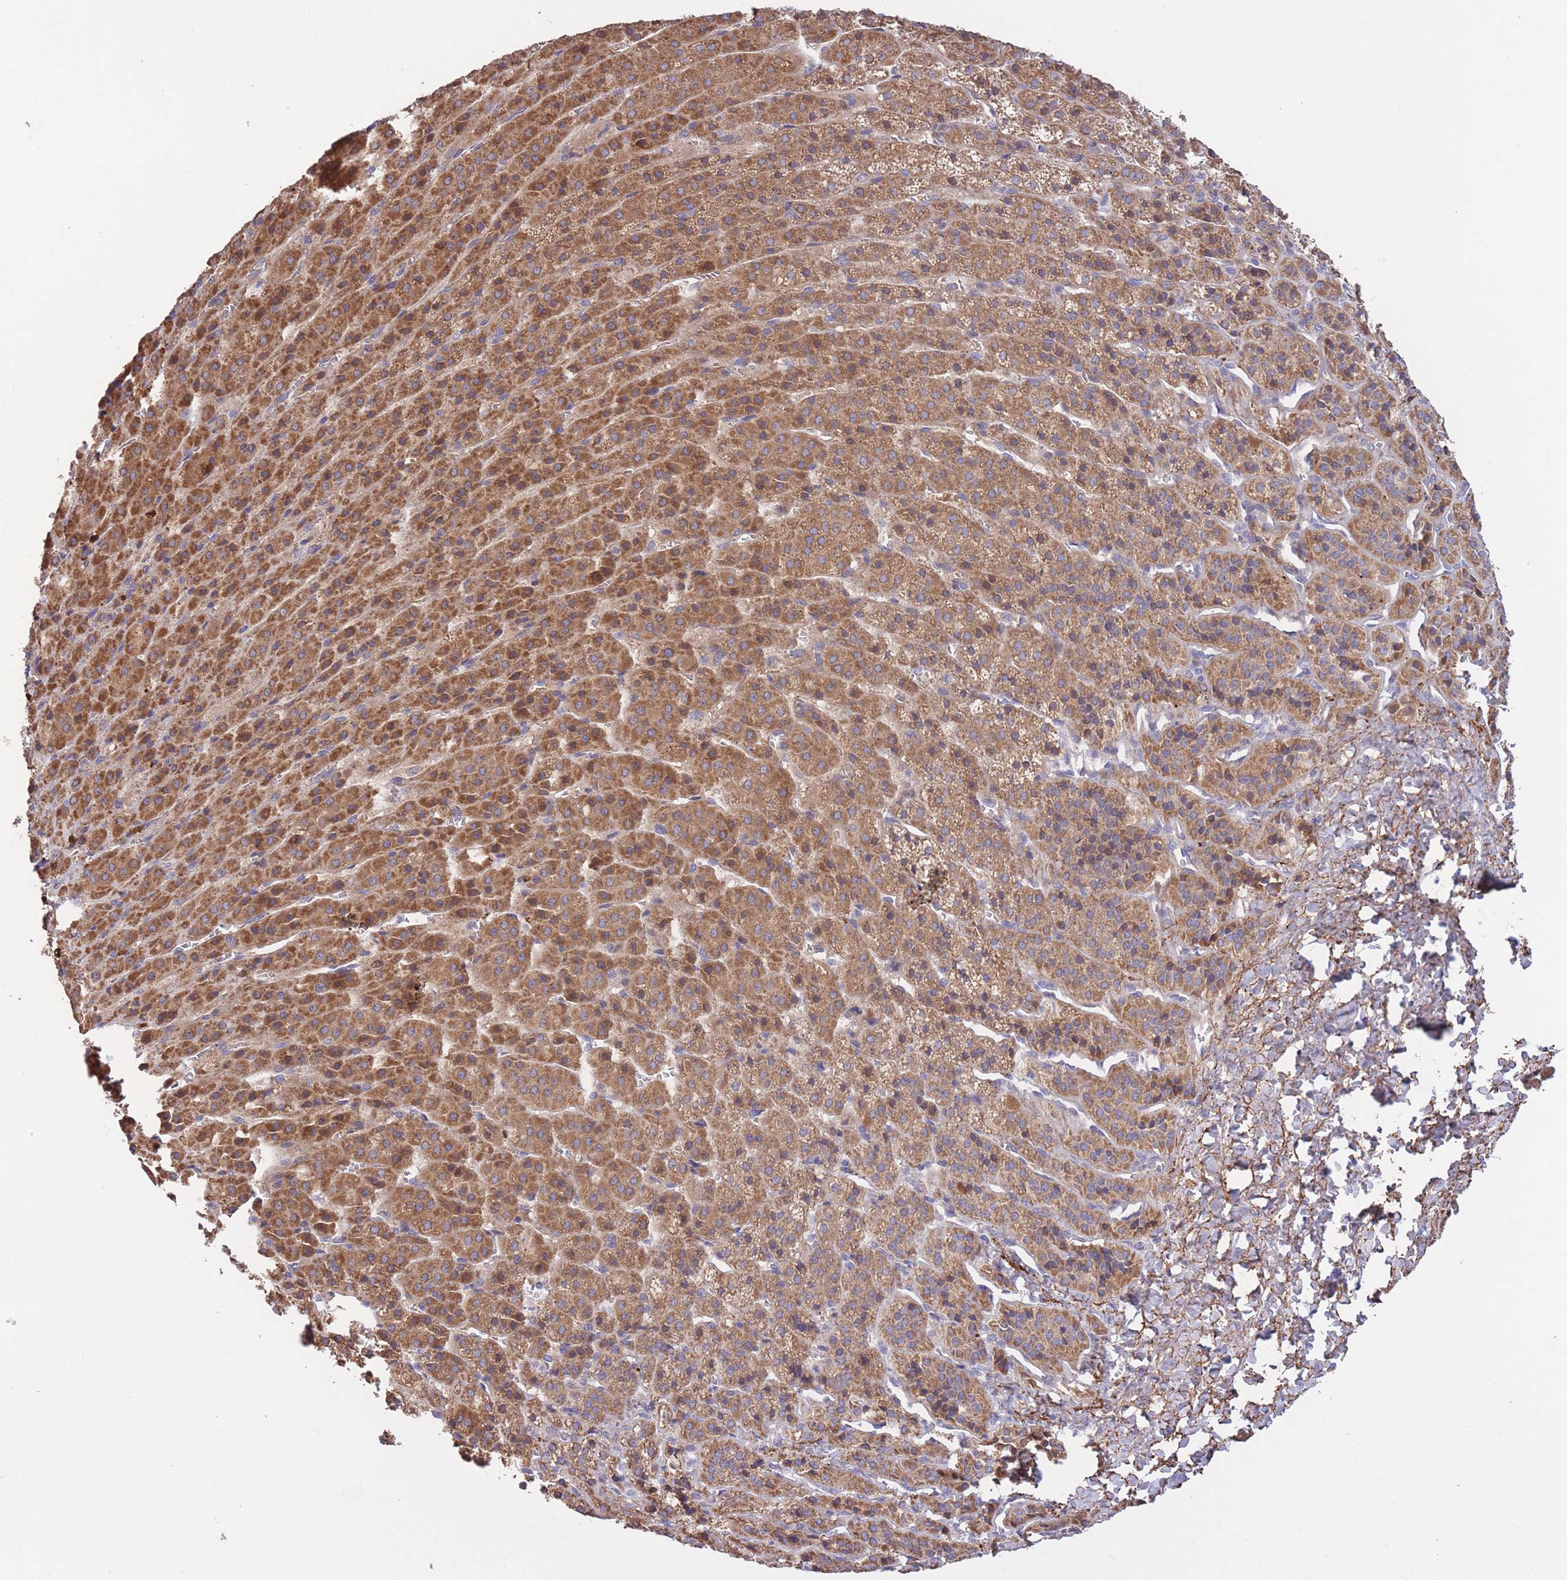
{"staining": {"intensity": "moderate", "quantity": ">75%", "location": "cytoplasmic/membranous"}, "tissue": "adrenal gland", "cell_type": "Glandular cells", "image_type": "normal", "snomed": [{"axis": "morphology", "description": "Normal tissue, NOS"}, {"axis": "topography", "description": "Adrenal gland"}], "caption": "An image of adrenal gland stained for a protein demonstrates moderate cytoplasmic/membranous brown staining in glandular cells.", "gene": "ATP13A2", "patient": {"sex": "female", "age": 41}}